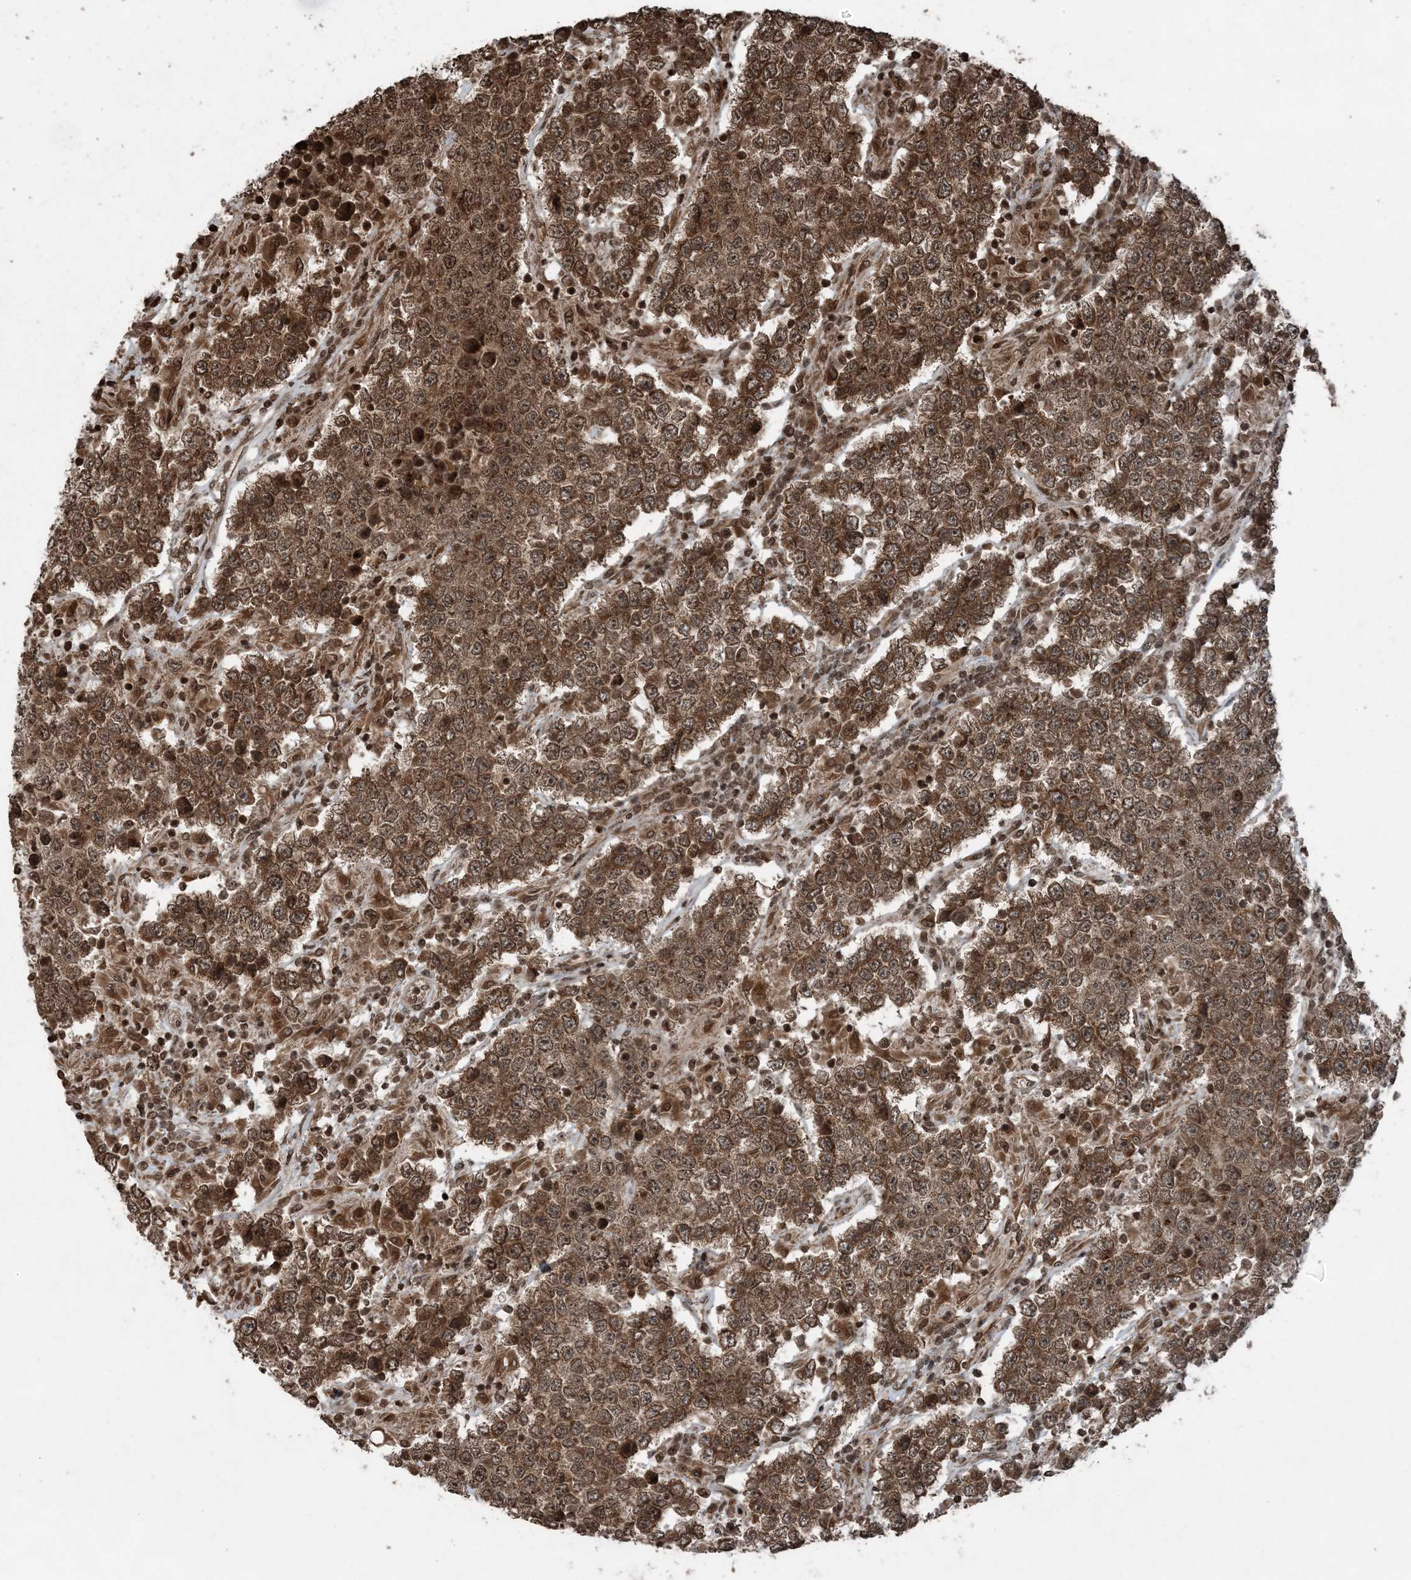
{"staining": {"intensity": "moderate", "quantity": ">75%", "location": "cytoplasmic/membranous,nuclear"}, "tissue": "testis cancer", "cell_type": "Tumor cells", "image_type": "cancer", "snomed": [{"axis": "morphology", "description": "Normal tissue, NOS"}, {"axis": "morphology", "description": "Urothelial carcinoma, High grade"}, {"axis": "morphology", "description": "Seminoma, NOS"}, {"axis": "morphology", "description": "Carcinoma, Embryonal, NOS"}, {"axis": "topography", "description": "Urinary bladder"}, {"axis": "topography", "description": "Testis"}], "caption": "IHC photomicrograph of neoplastic tissue: testis cancer stained using IHC exhibits medium levels of moderate protein expression localized specifically in the cytoplasmic/membranous and nuclear of tumor cells, appearing as a cytoplasmic/membranous and nuclear brown color.", "gene": "ZFAND2B", "patient": {"sex": "male", "age": 41}}